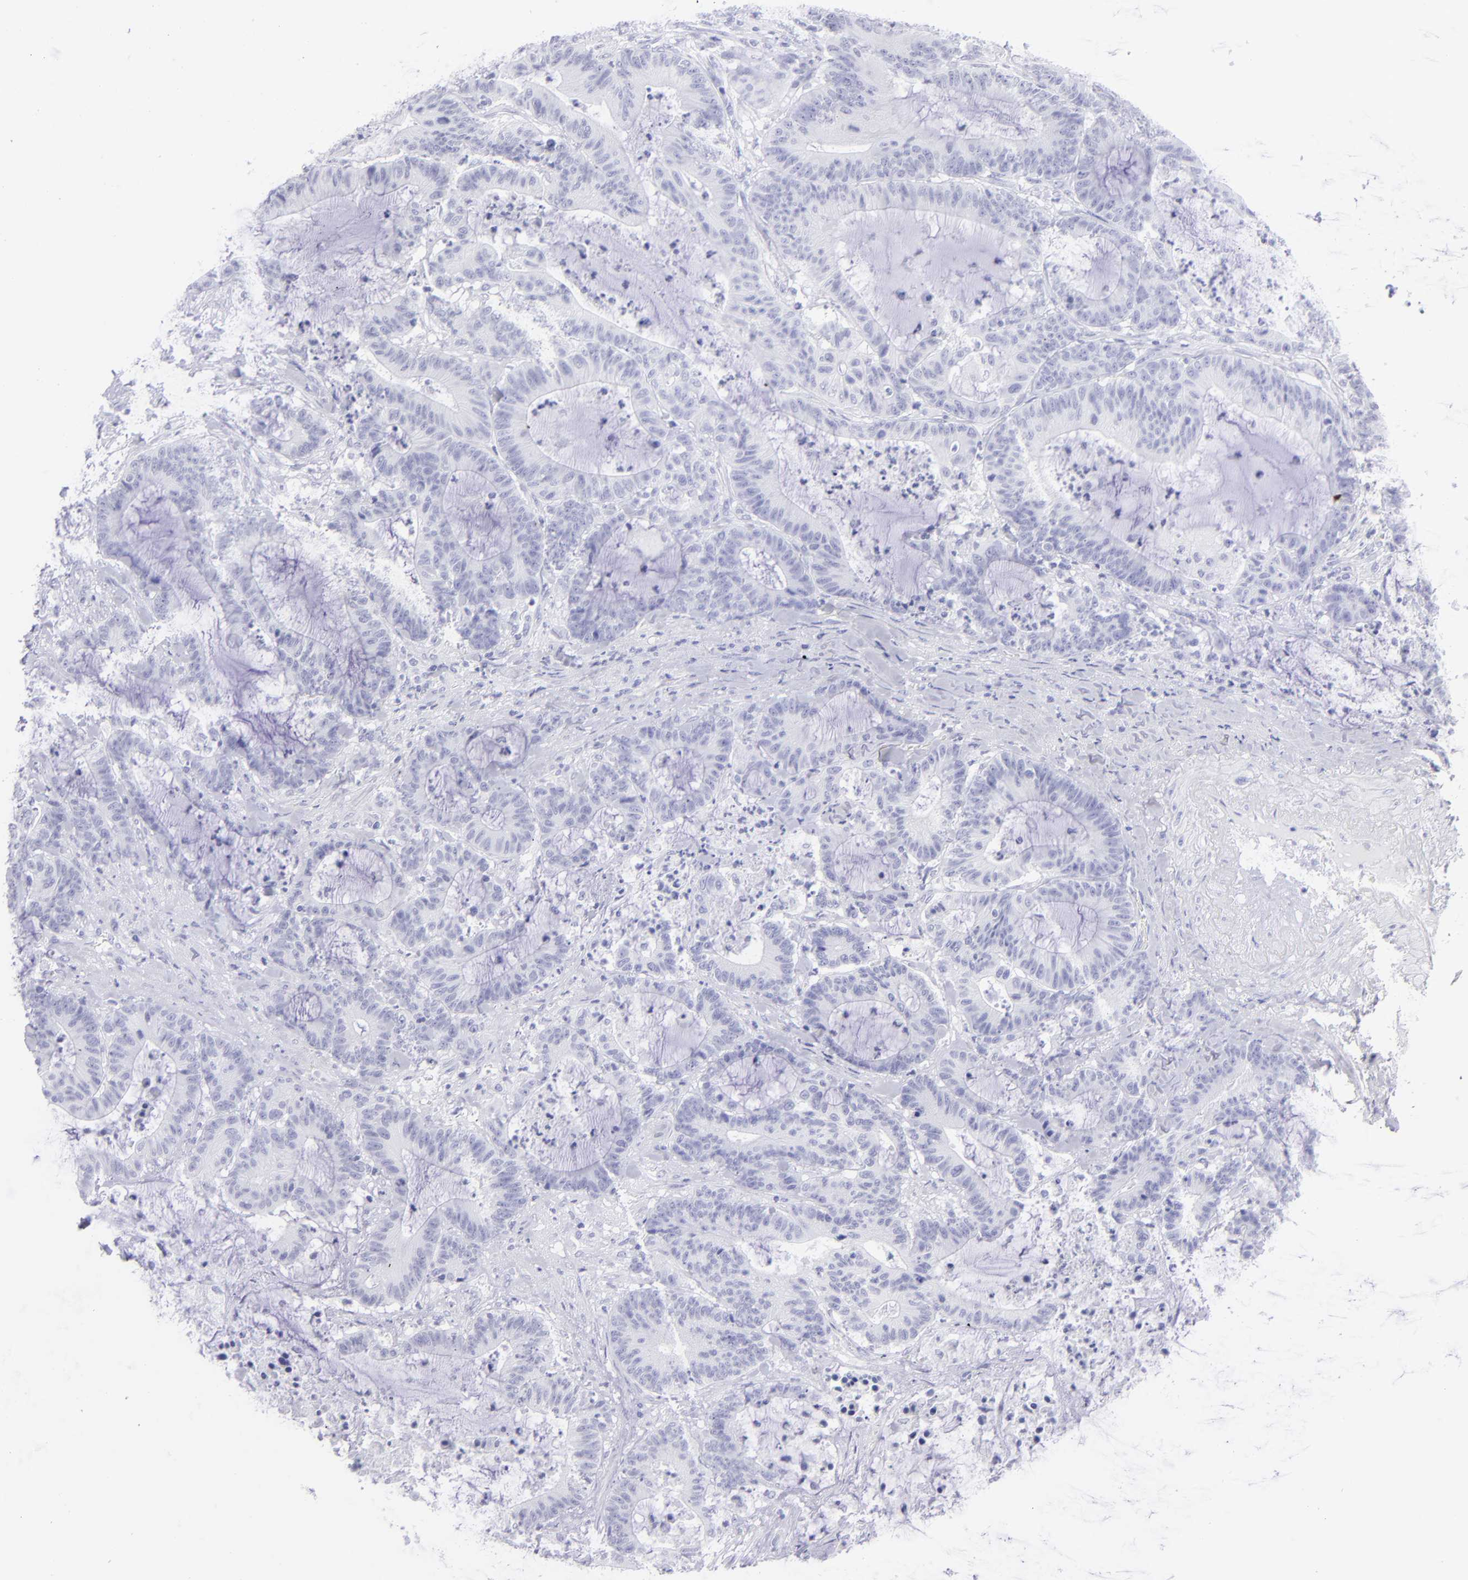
{"staining": {"intensity": "negative", "quantity": "none", "location": "none"}, "tissue": "colorectal cancer", "cell_type": "Tumor cells", "image_type": "cancer", "snomed": [{"axis": "morphology", "description": "Adenocarcinoma, NOS"}, {"axis": "topography", "description": "Colon"}], "caption": "Tumor cells show no significant expression in colorectal cancer (adenocarcinoma).", "gene": "SLC1A3", "patient": {"sex": "female", "age": 84}}